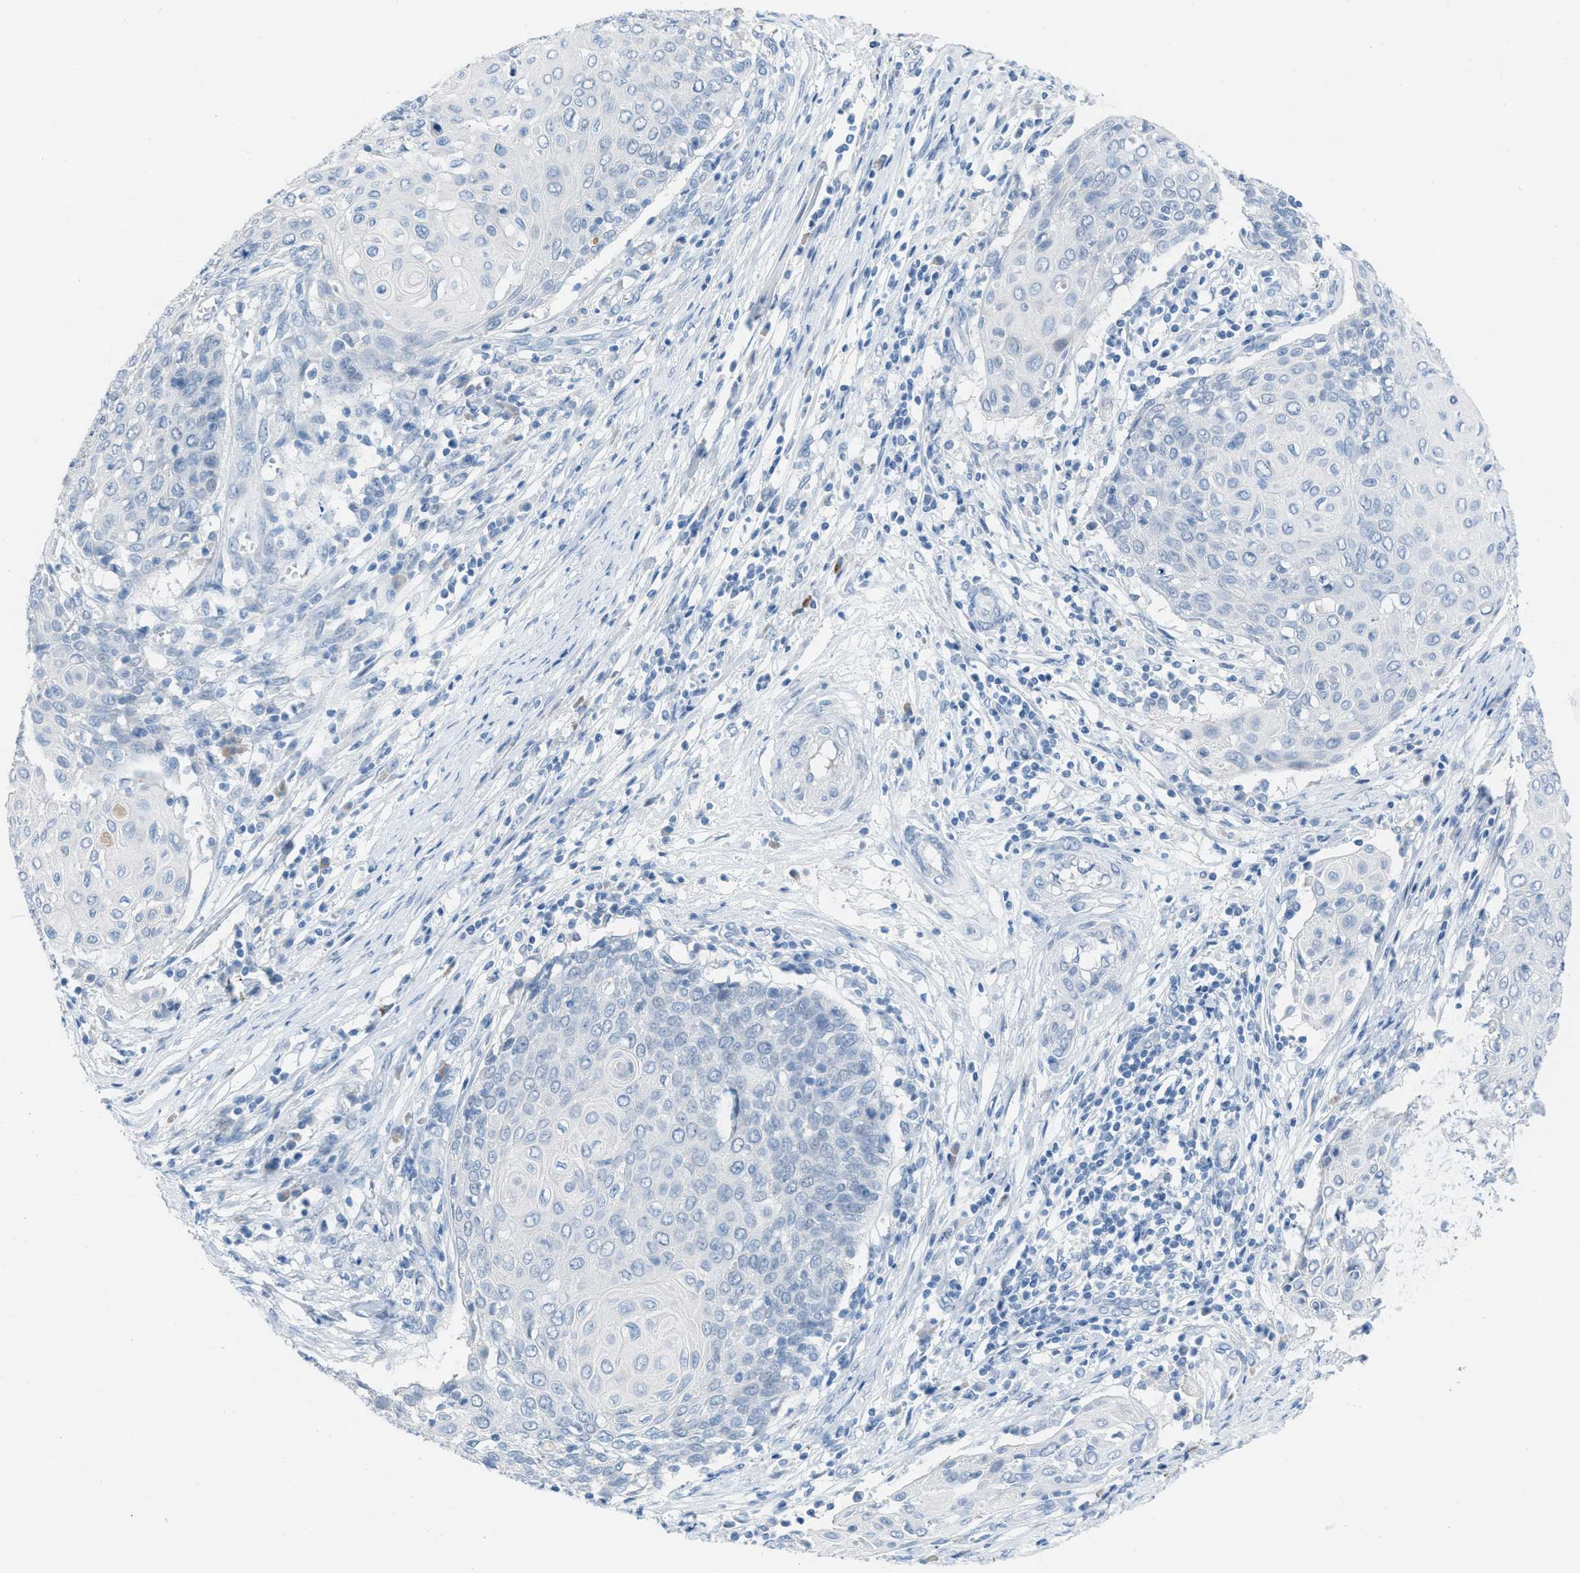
{"staining": {"intensity": "negative", "quantity": "none", "location": "none"}, "tissue": "cervical cancer", "cell_type": "Tumor cells", "image_type": "cancer", "snomed": [{"axis": "morphology", "description": "Squamous cell carcinoma, NOS"}, {"axis": "topography", "description": "Cervix"}], "caption": "DAB immunohistochemical staining of cervical cancer exhibits no significant expression in tumor cells. Brightfield microscopy of immunohistochemistry stained with DAB (3,3'-diaminobenzidine) (brown) and hematoxylin (blue), captured at high magnification.", "gene": "HSF2", "patient": {"sex": "female", "age": 39}}